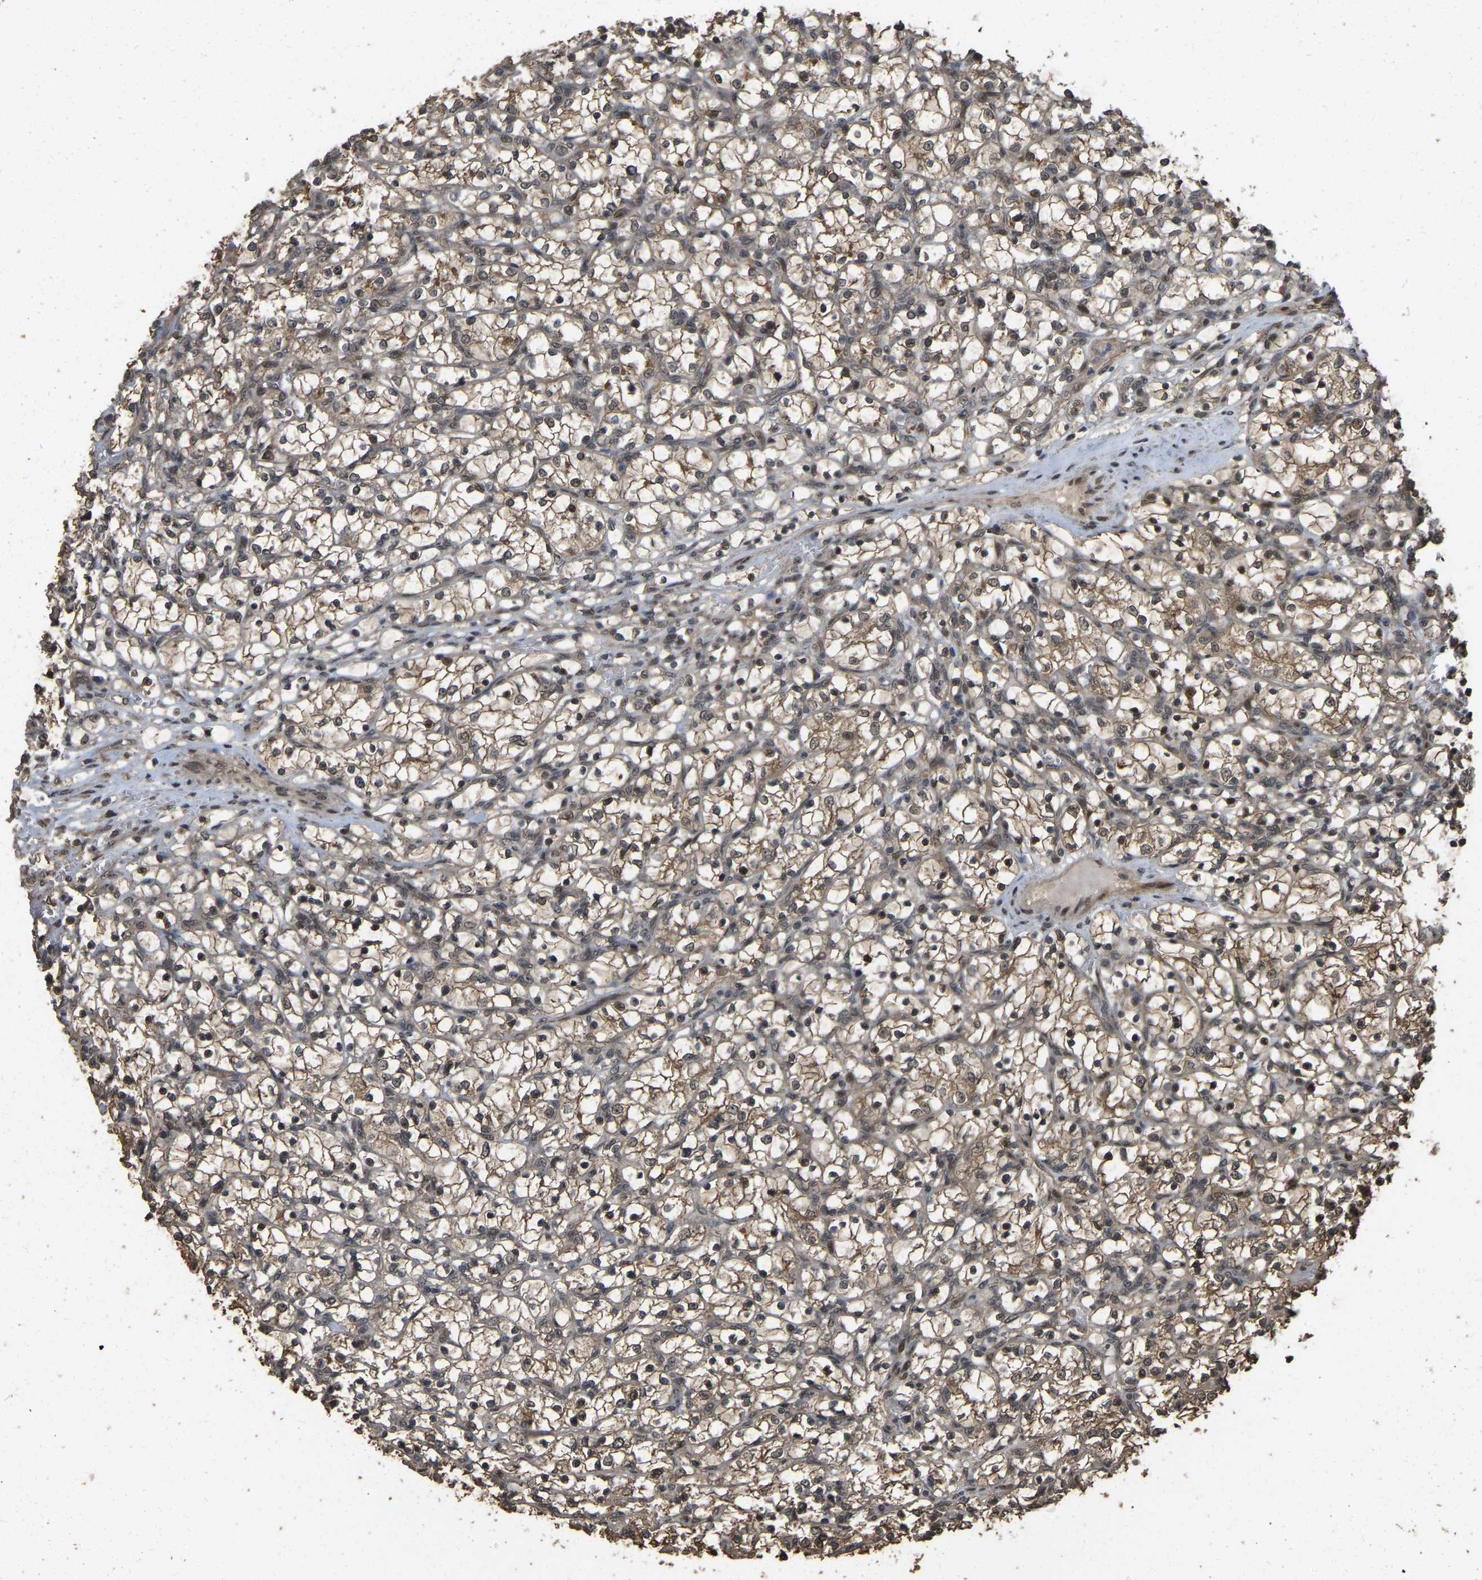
{"staining": {"intensity": "moderate", "quantity": ">75%", "location": "cytoplasmic/membranous"}, "tissue": "renal cancer", "cell_type": "Tumor cells", "image_type": "cancer", "snomed": [{"axis": "morphology", "description": "Adenocarcinoma, NOS"}, {"axis": "topography", "description": "Kidney"}], "caption": "IHC of human renal cancer (adenocarcinoma) shows medium levels of moderate cytoplasmic/membranous expression in approximately >75% of tumor cells.", "gene": "ARHGAP23", "patient": {"sex": "female", "age": 69}}